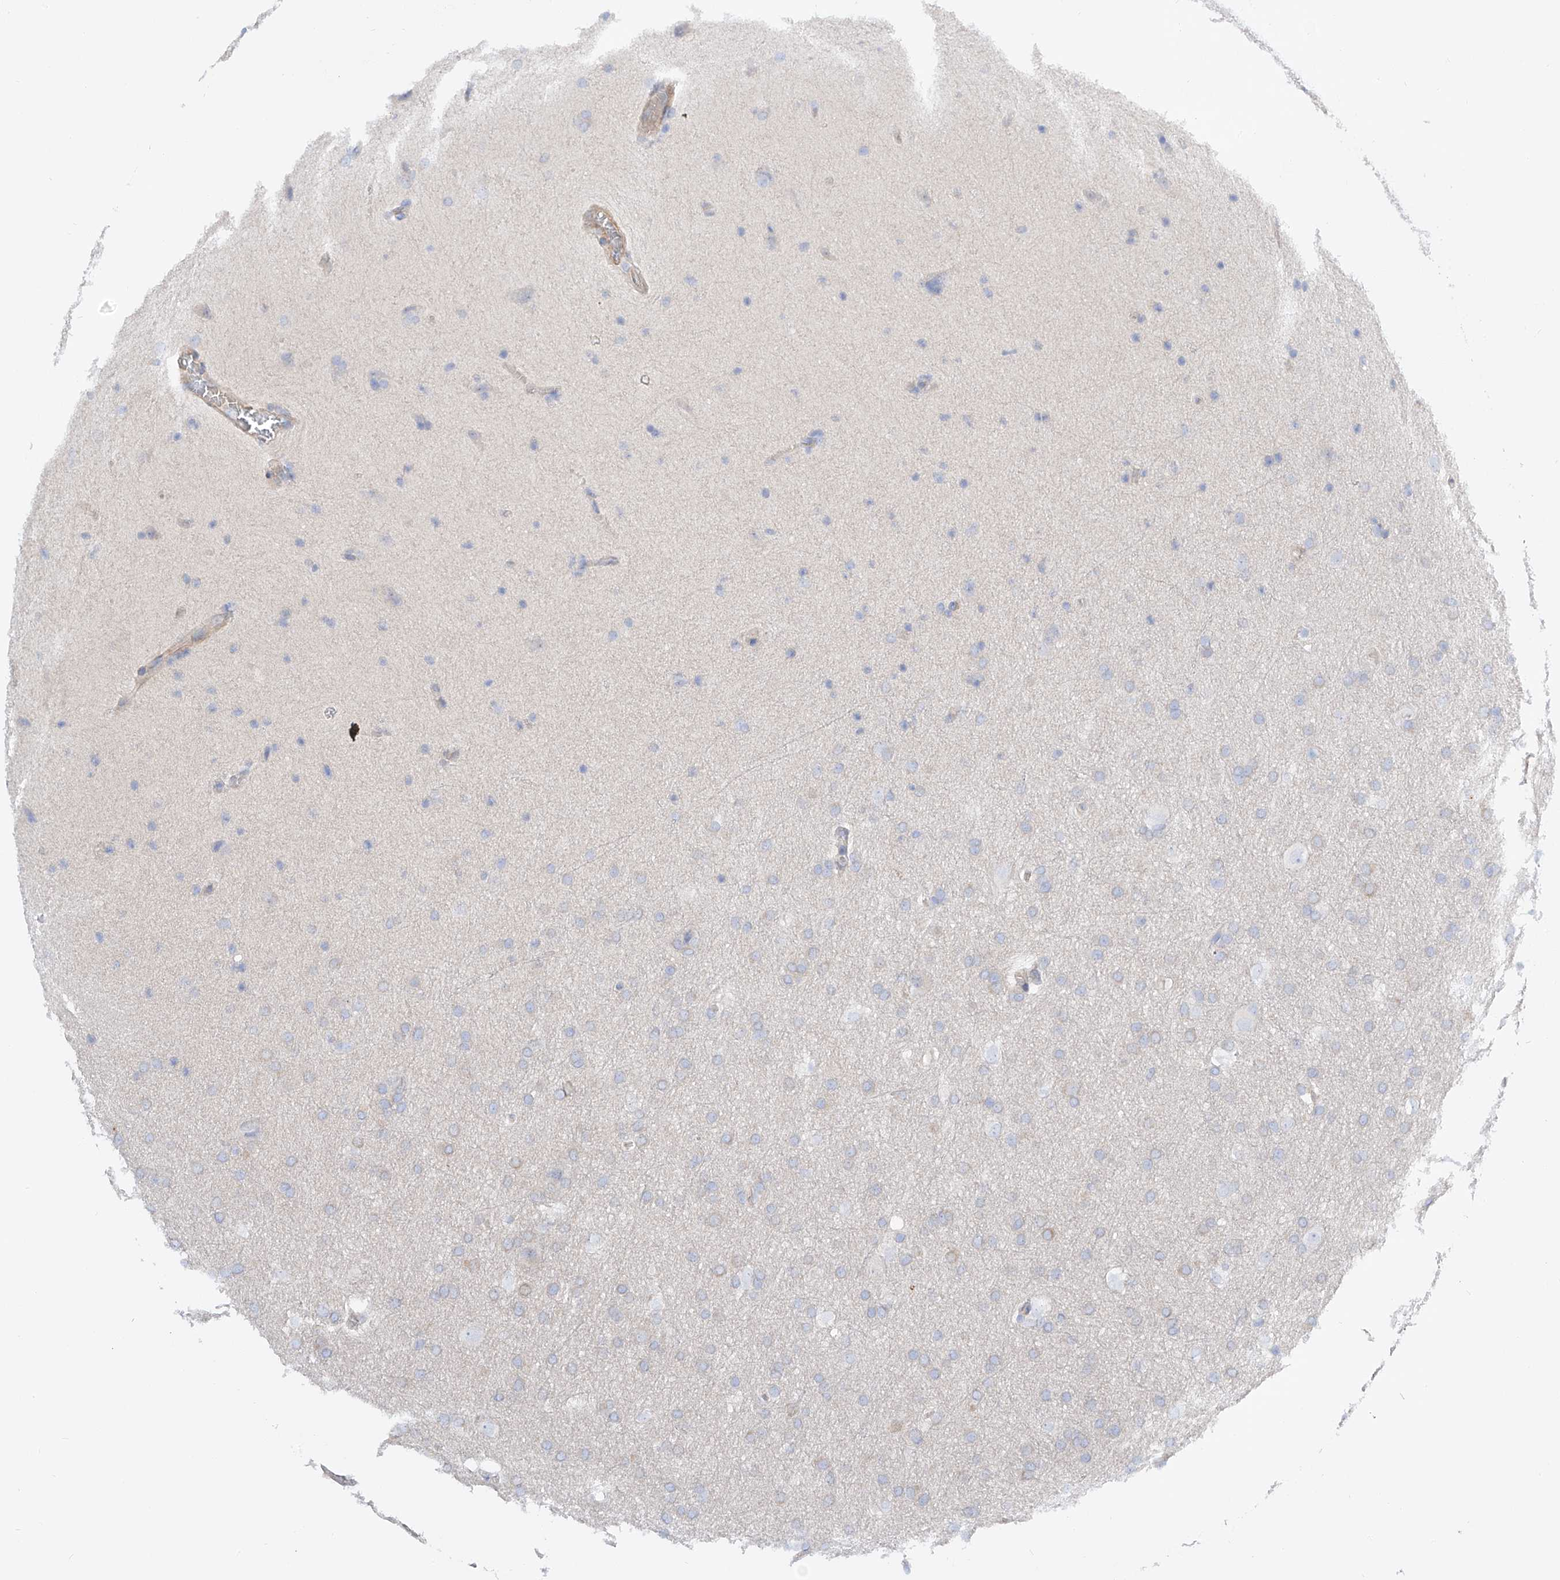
{"staining": {"intensity": "negative", "quantity": "none", "location": "none"}, "tissue": "glioma", "cell_type": "Tumor cells", "image_type": "cancer", "snomed": [{"axis": "morphology", "description": "Glioma, malignant, Low grade"}, {"axis": "topography", "description": "Brain"}], "caption": "Immunohistochemical staining of human glioma displays no significant staining in tumor cells.", "gene": "LCA5", "patient": {"sex": "female", "age": 37}}